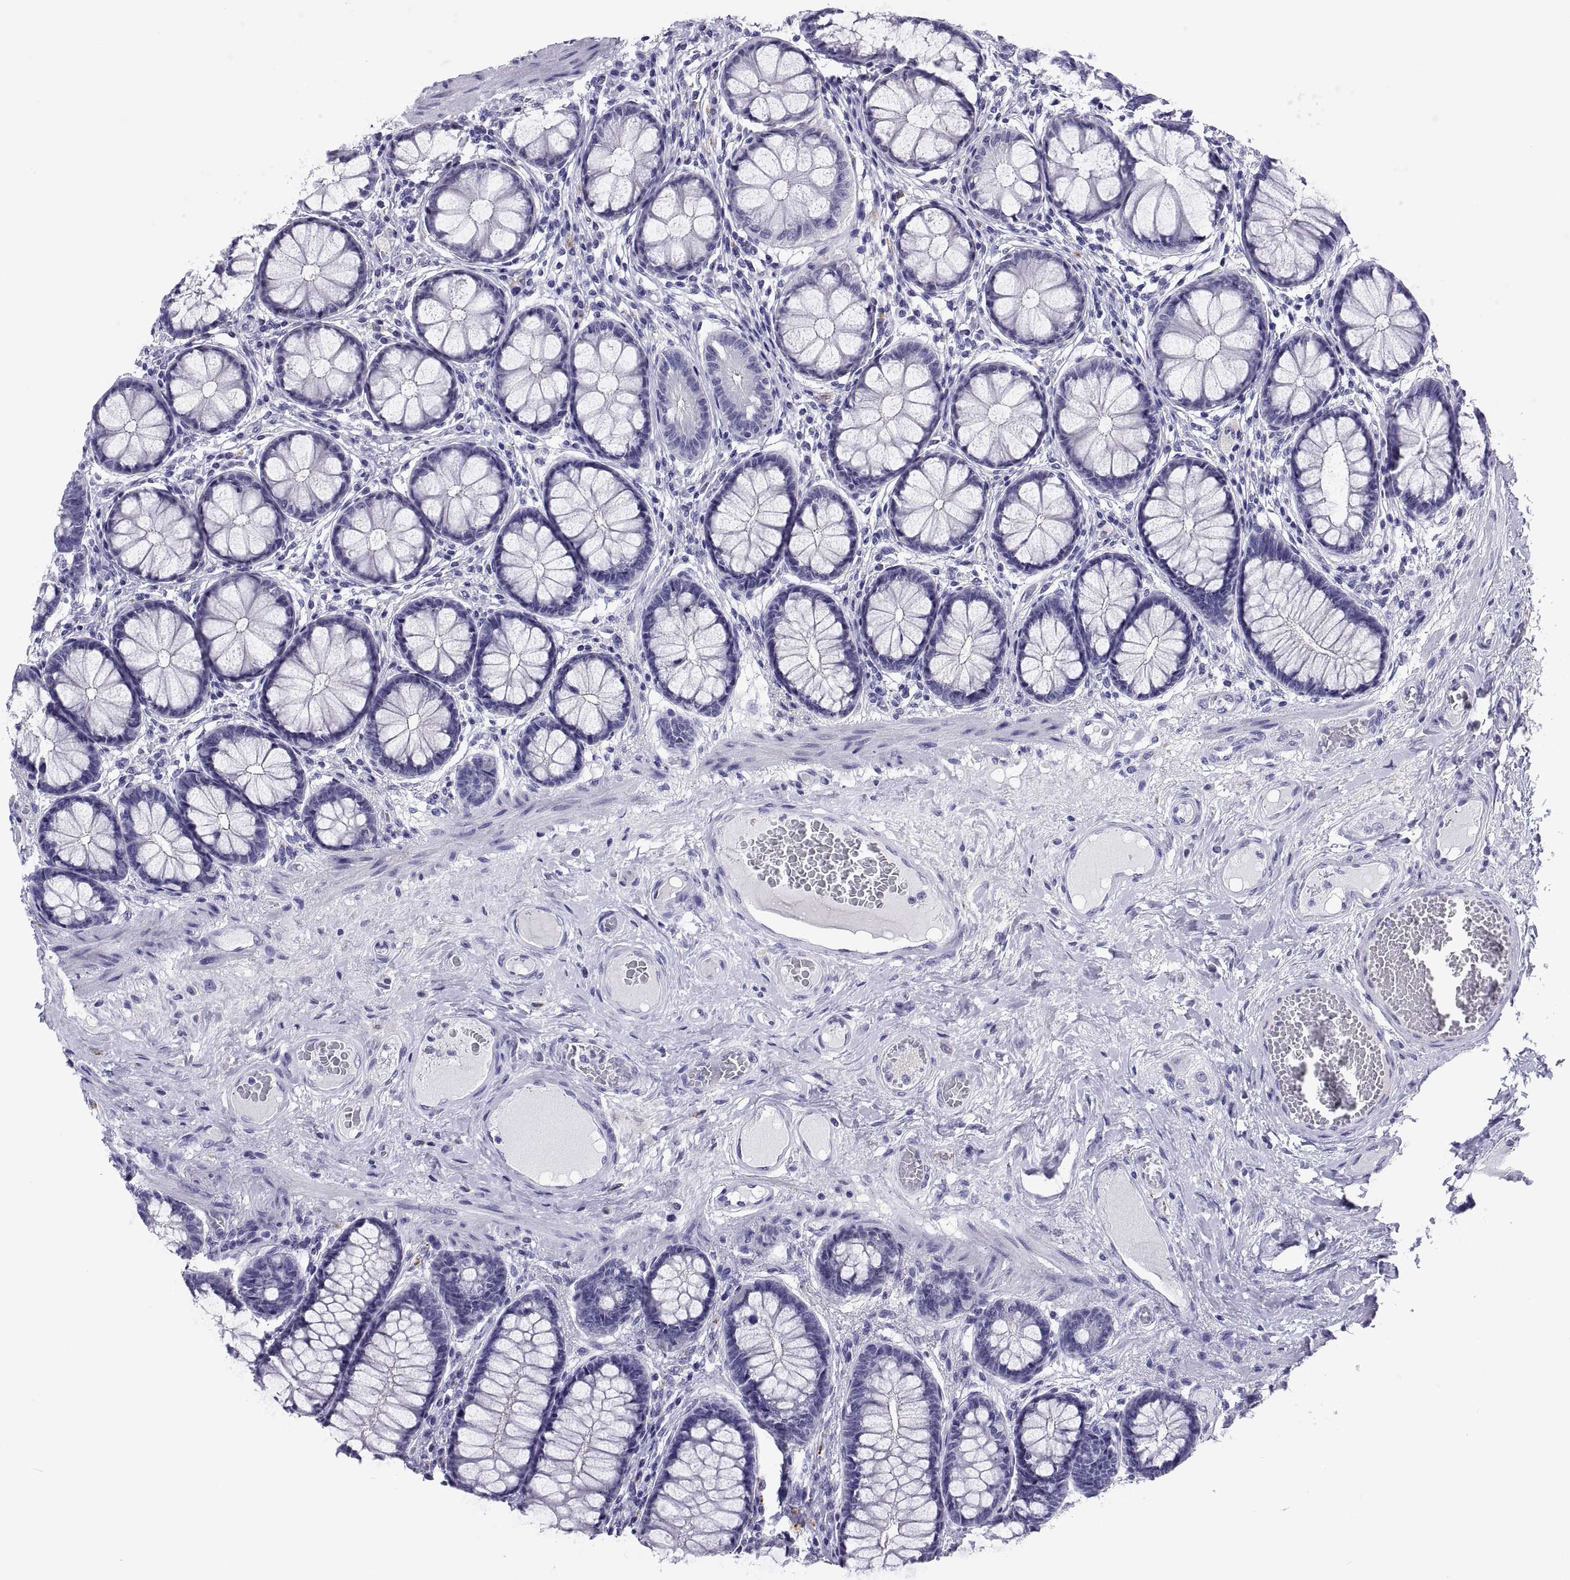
{"staining": {"intensity": "negative", "quantity": "none", "location": "none"}, "tissue": "colon", "cell_type": "Endothelial cells", "image_type": "normal", "snomed": [{"axis": "morphology", "description": "Normal tissue, NOS"}, {"axis": "topography", "description": "Colon"}], "caption": "Human colon stained for a protein using IHC displays no positivity in endothelial cells.", "gene": "QRICH2", "patient": {"sex": "female", "age": 65}}